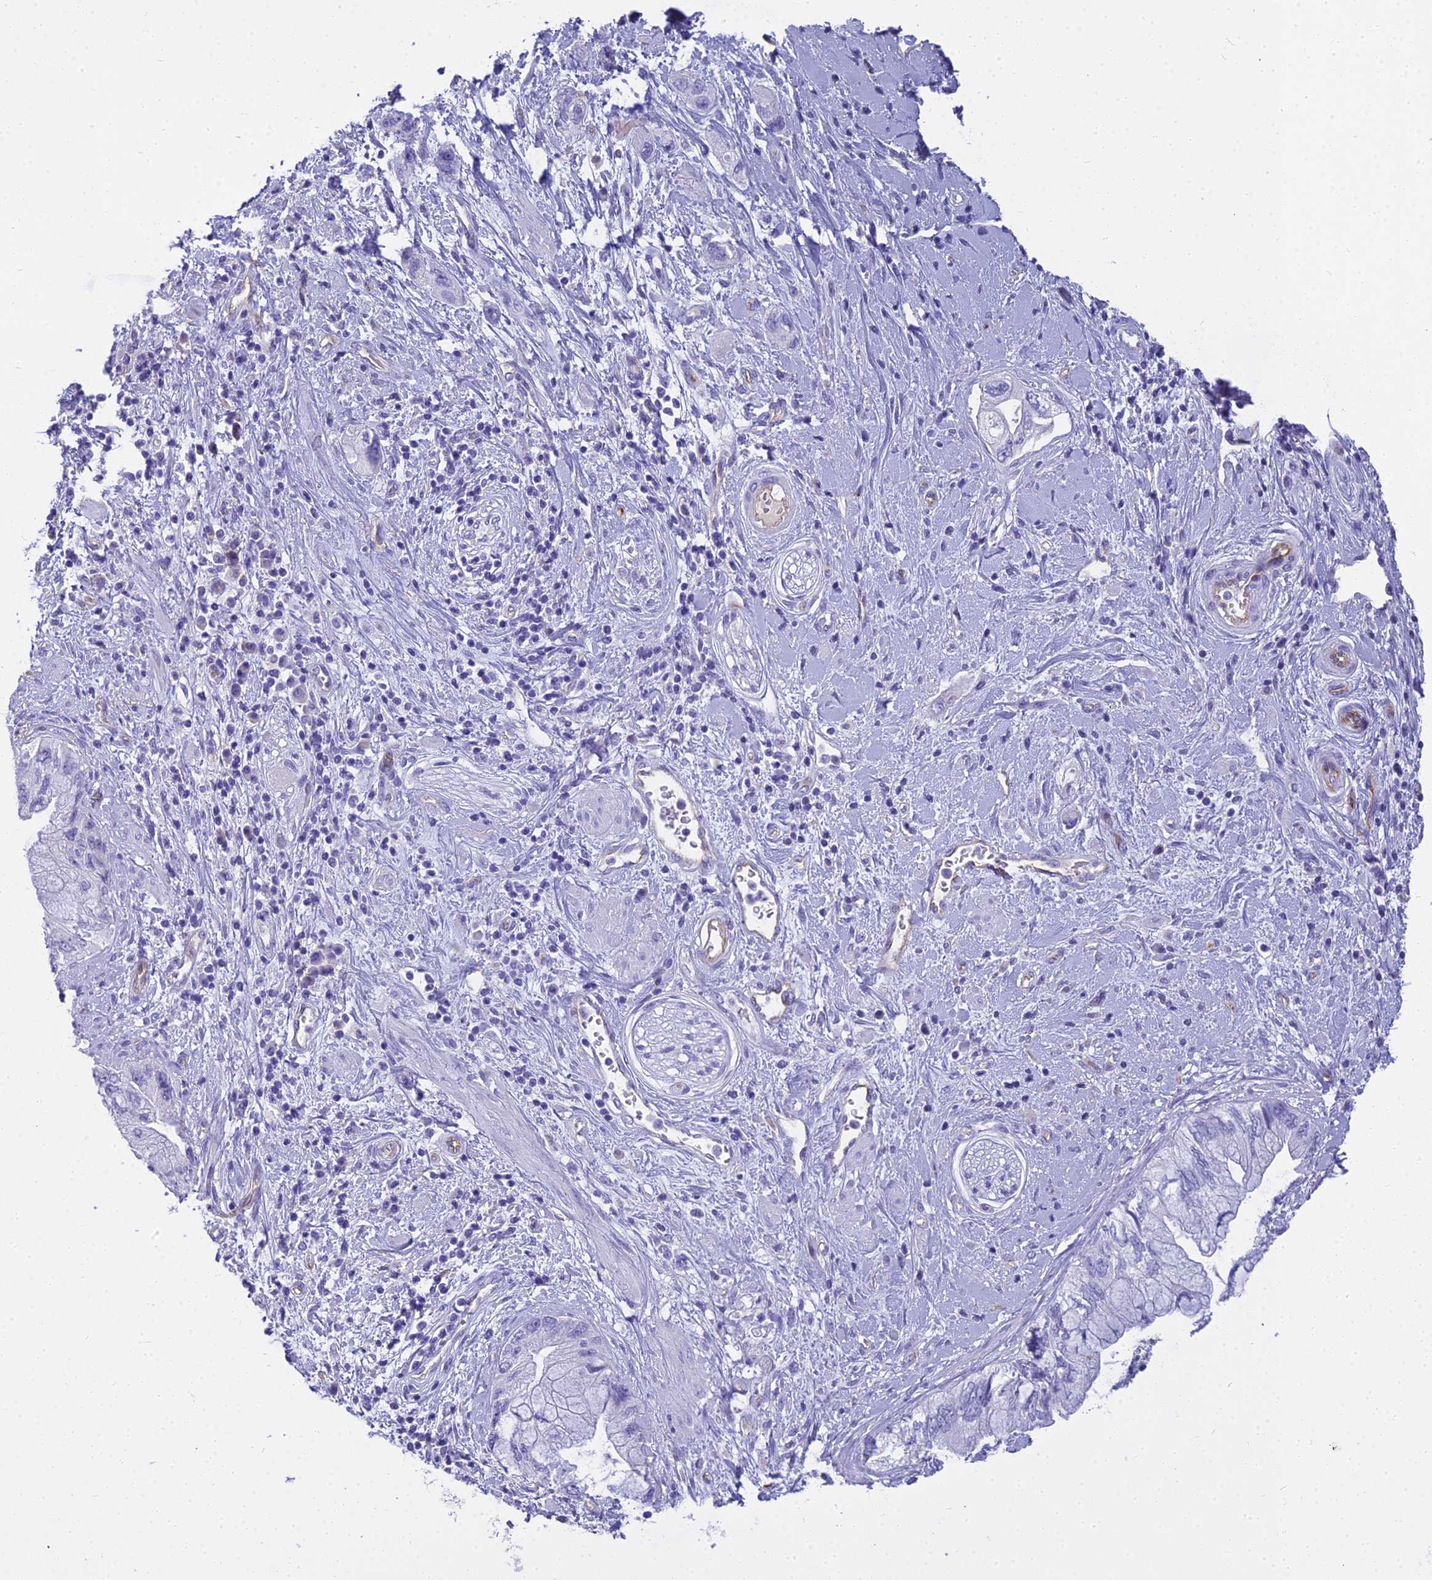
{"staining": {"intensity": "negative", "quantity": "none", "location": "none"}, "tissue": "pancreatic cancer", "cell_type": "Tumor cells", "image_type": "cancer", "snomed": [{"axis": "morphology", "description": "Adenocarcinoma, NOS"}, {"axis": "topography", "description": "Pancreas"}], "caption": "Immunohistochemistry (IHC) micrograph of neoplastic tissue: pancreatic cancer stained with DAB shows no significant protein expression in tumor cells.", "gene": "NINJ1", "patient": {"sex": "female", "age": 73}}